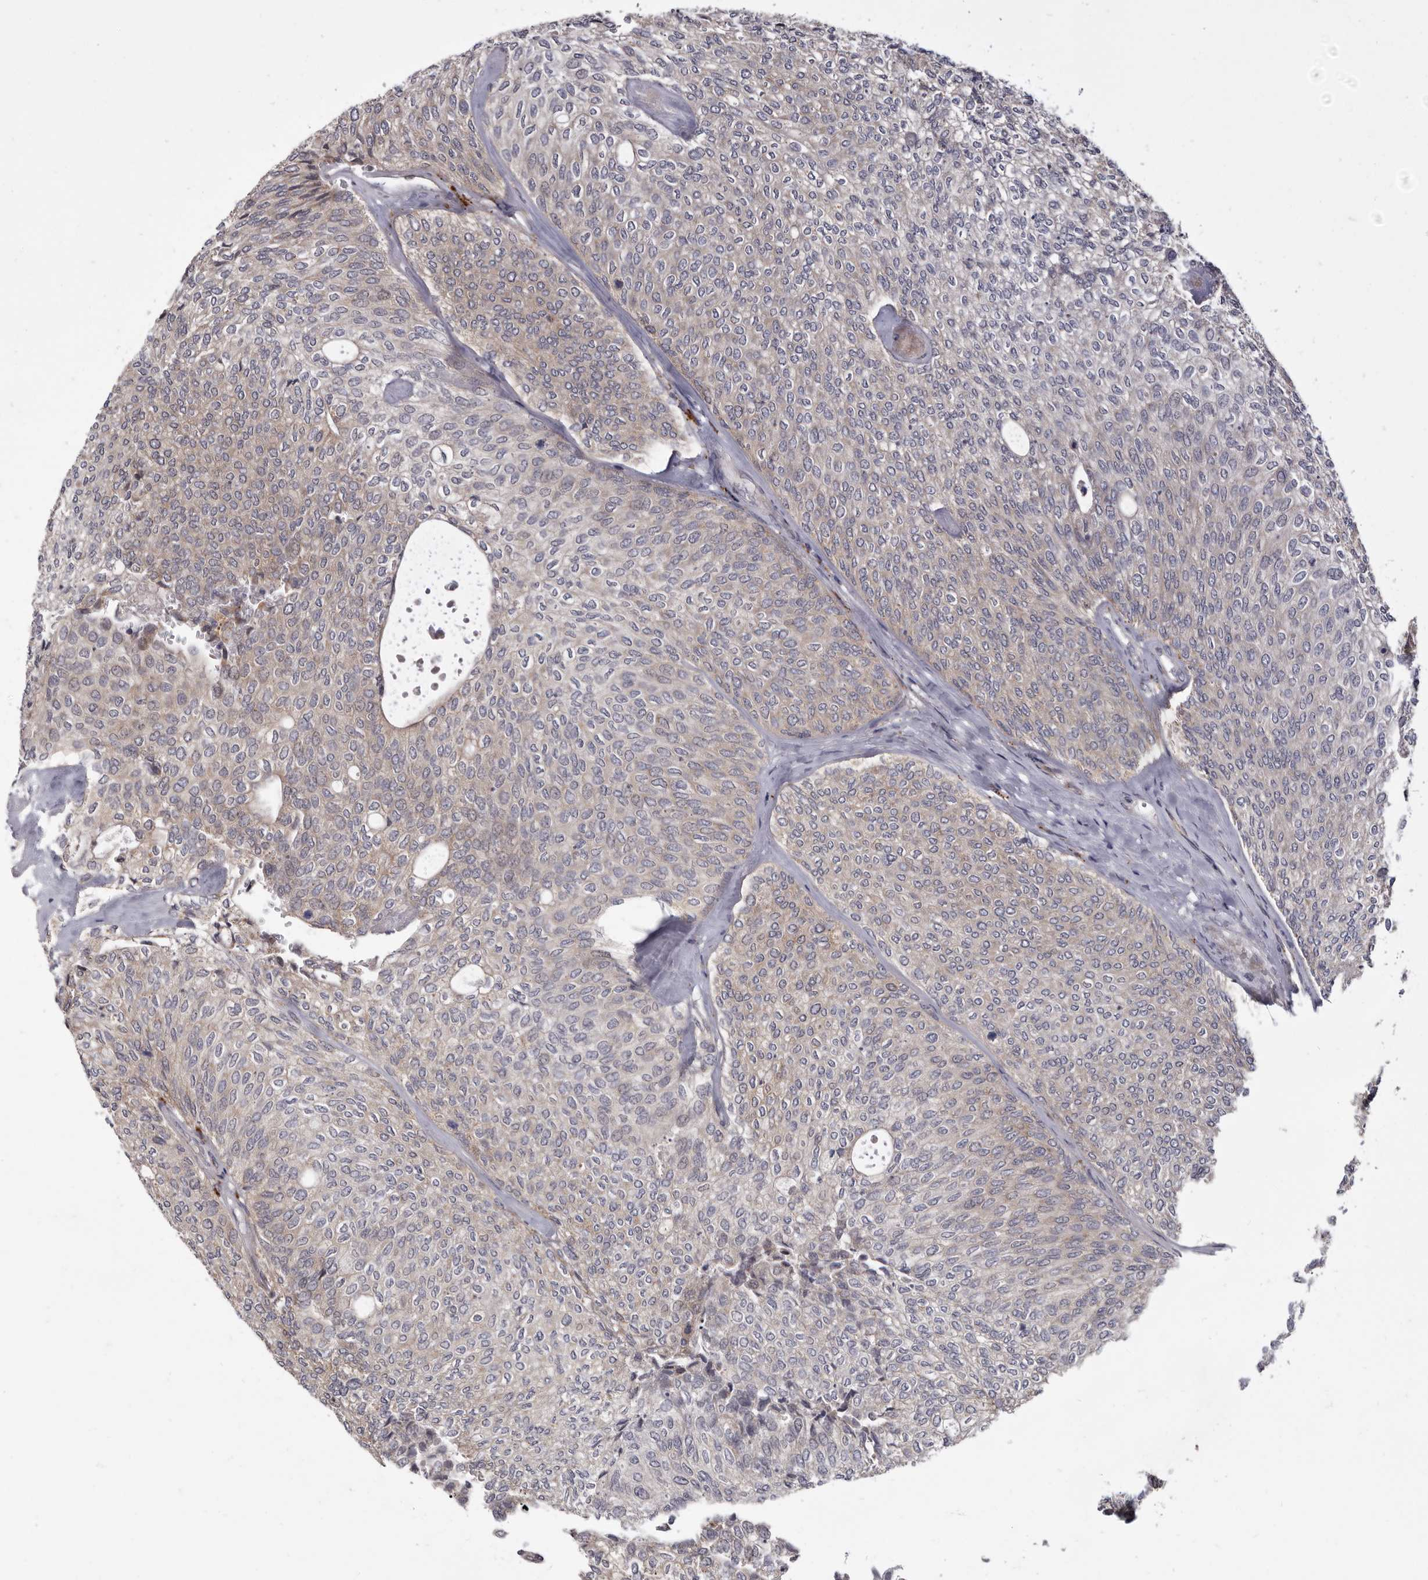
{"staining": {"intensity": "weak", "quantity": "25%-75%", "location": "cytoplasmic/membranous"}, "tissue": "urothelial cancer", "cell_type": "Tumor cells", "image_type": "cancer", "snomed": [{"axis": "morphology", "description": "Urothelial carcinoma, Low grade"}, {"axis": "topography", "description": "Urinary bladder"}], "caption": "Immunohistochemistry (IHC) of human urothelial carcinoma (low-grade) reveals low levels of weak cytoplasmic/membranous expression in approximately 25%-75% of tumor cells. (Stains: DAB (3,3'-diaminobenzidine) in brown, nuclei in blue, Microscopy: brightfield microscopy at high magnification).", "gene": "TOR3A", "patient": {"sex": "female", "age": 79}}